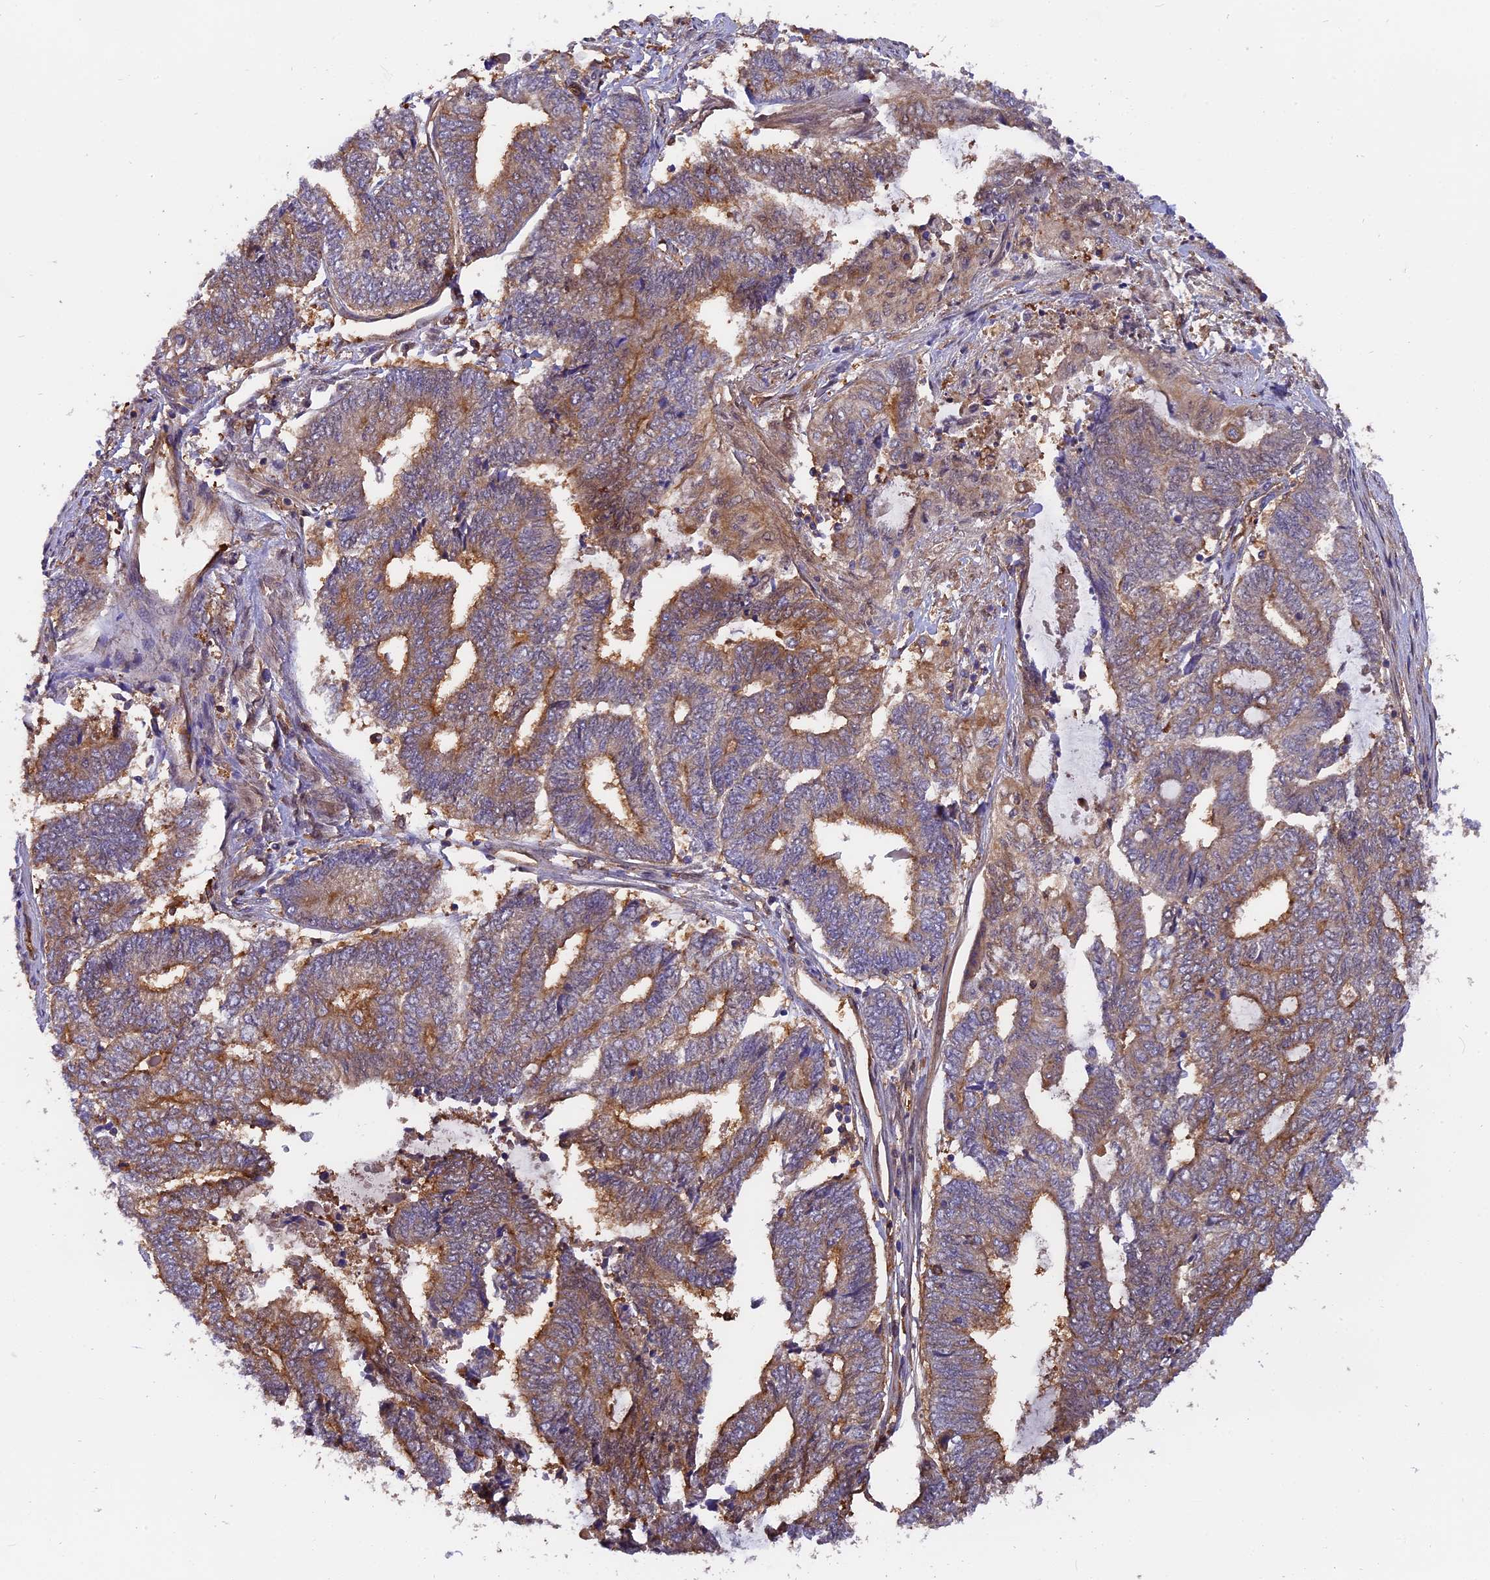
{"staining": {"intensity": "moderate", "quantity": "25%-75%", "location": "cytoplasmic/membranous"}, "tissue": "endometrial cancer", "cell_type": "Tumor cells", "image_type": "cancer", "snomed": [{"axis": "morphology", "description": "Adenocarcinoma, NOS"}, {"axis": "topography", "description": "Uterus"}, {"axis": "topography", "description": "Endometrium"}], "caption": "Immunohistochemical staining of adenocarcinoma (endometrial) reveals moderate cytoplasmic/membranous protein staining in approximately 25%-75% of tumor cells.", "gene": "FAM118B", "patient": {"sex": "female", "age": 70}}